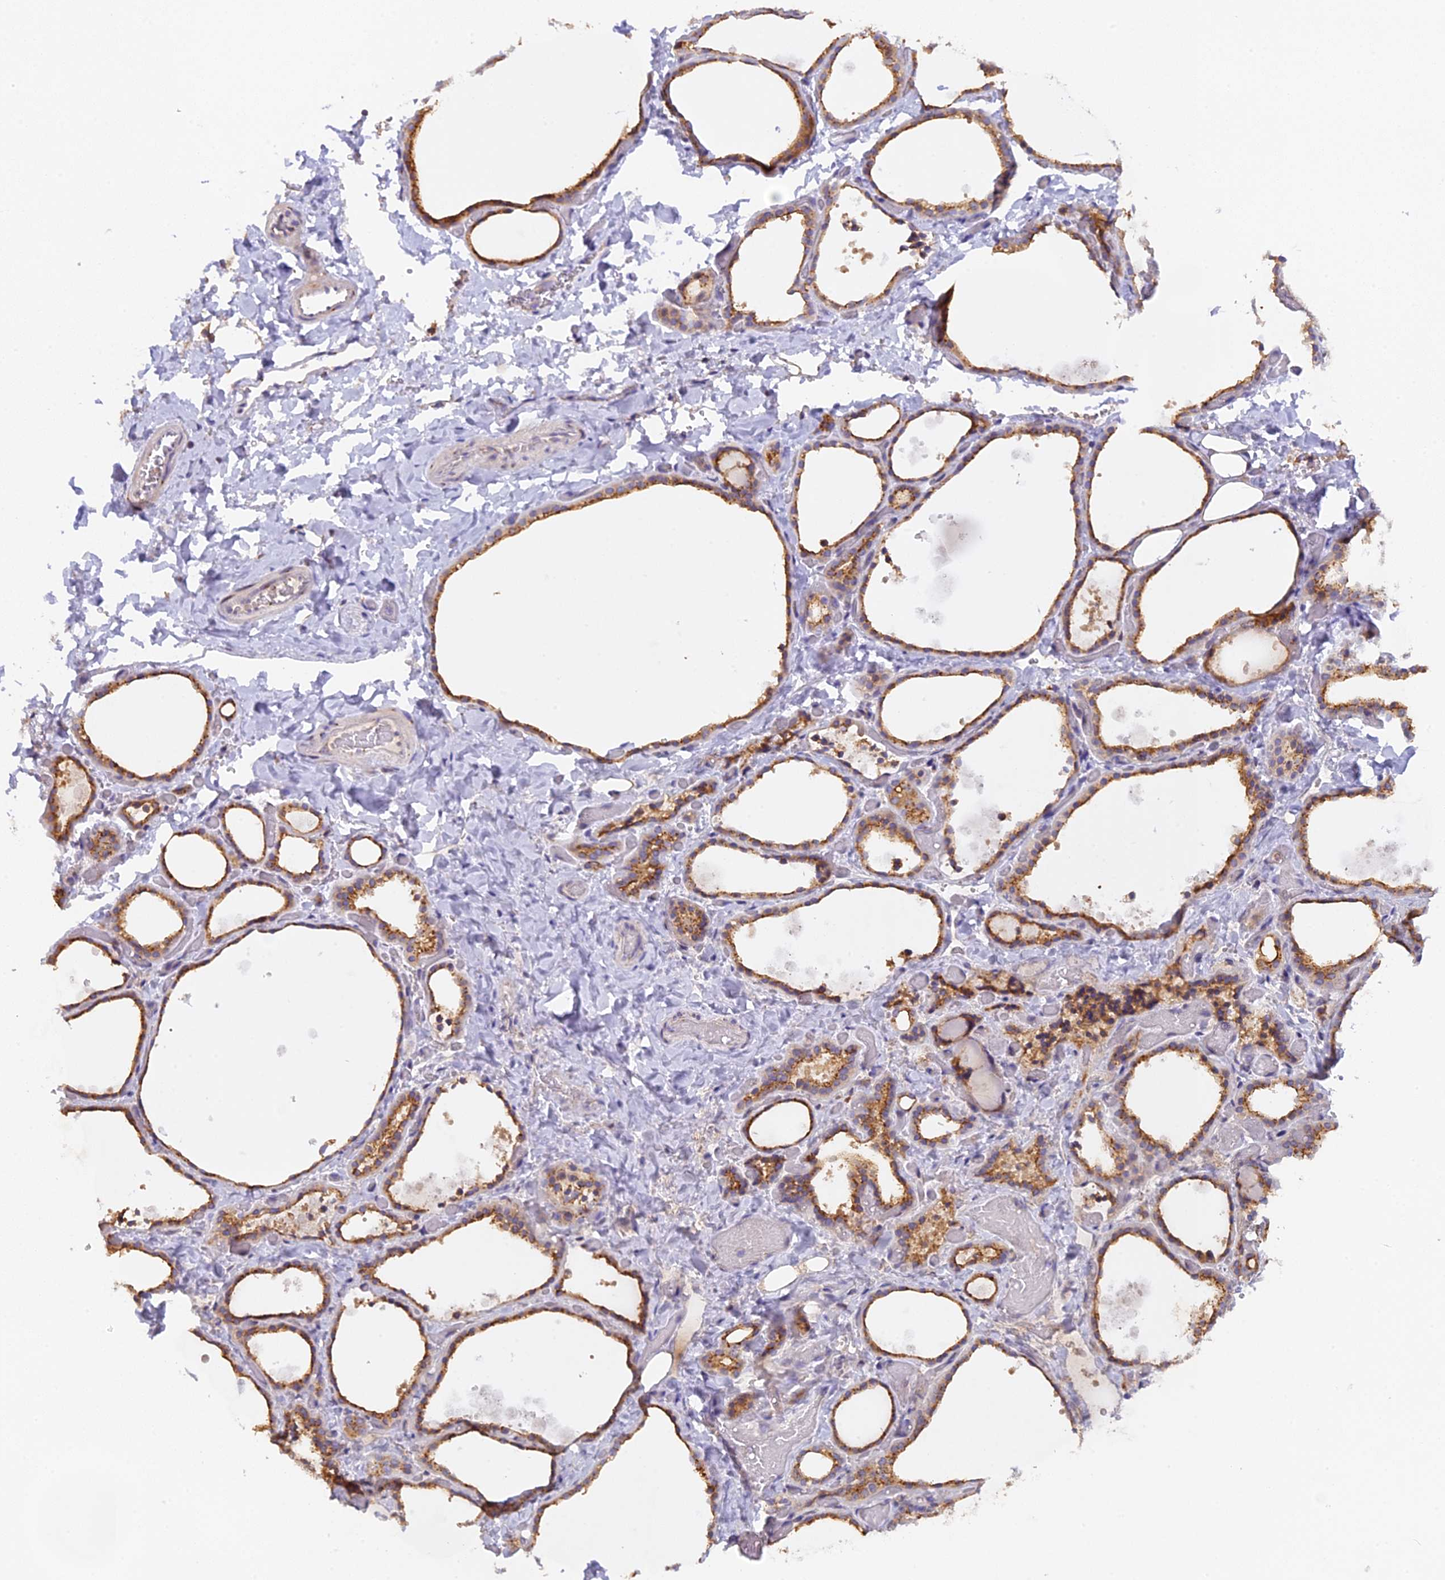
{"staining": {"intensity": "moderate", "quantity": ">75%", "location": "cytoplasmic/membranous"}, "tissue": "thyroid gland", "cell_type": "Glandular cells", "image_type": "normal", "snomed": [{"axis": "morphology", "description": "Normal tissue, NOS"}, {"axis": "topography", "description": "Thyroid gland"}], "caption": "Protein expression analysis of benign thyroid gland displays moderate cytoplasmic/membranous expression in approximately >75% of glandular cells.", "gene": "SNX17", "patient": {"sex": "female", "age": 44}}